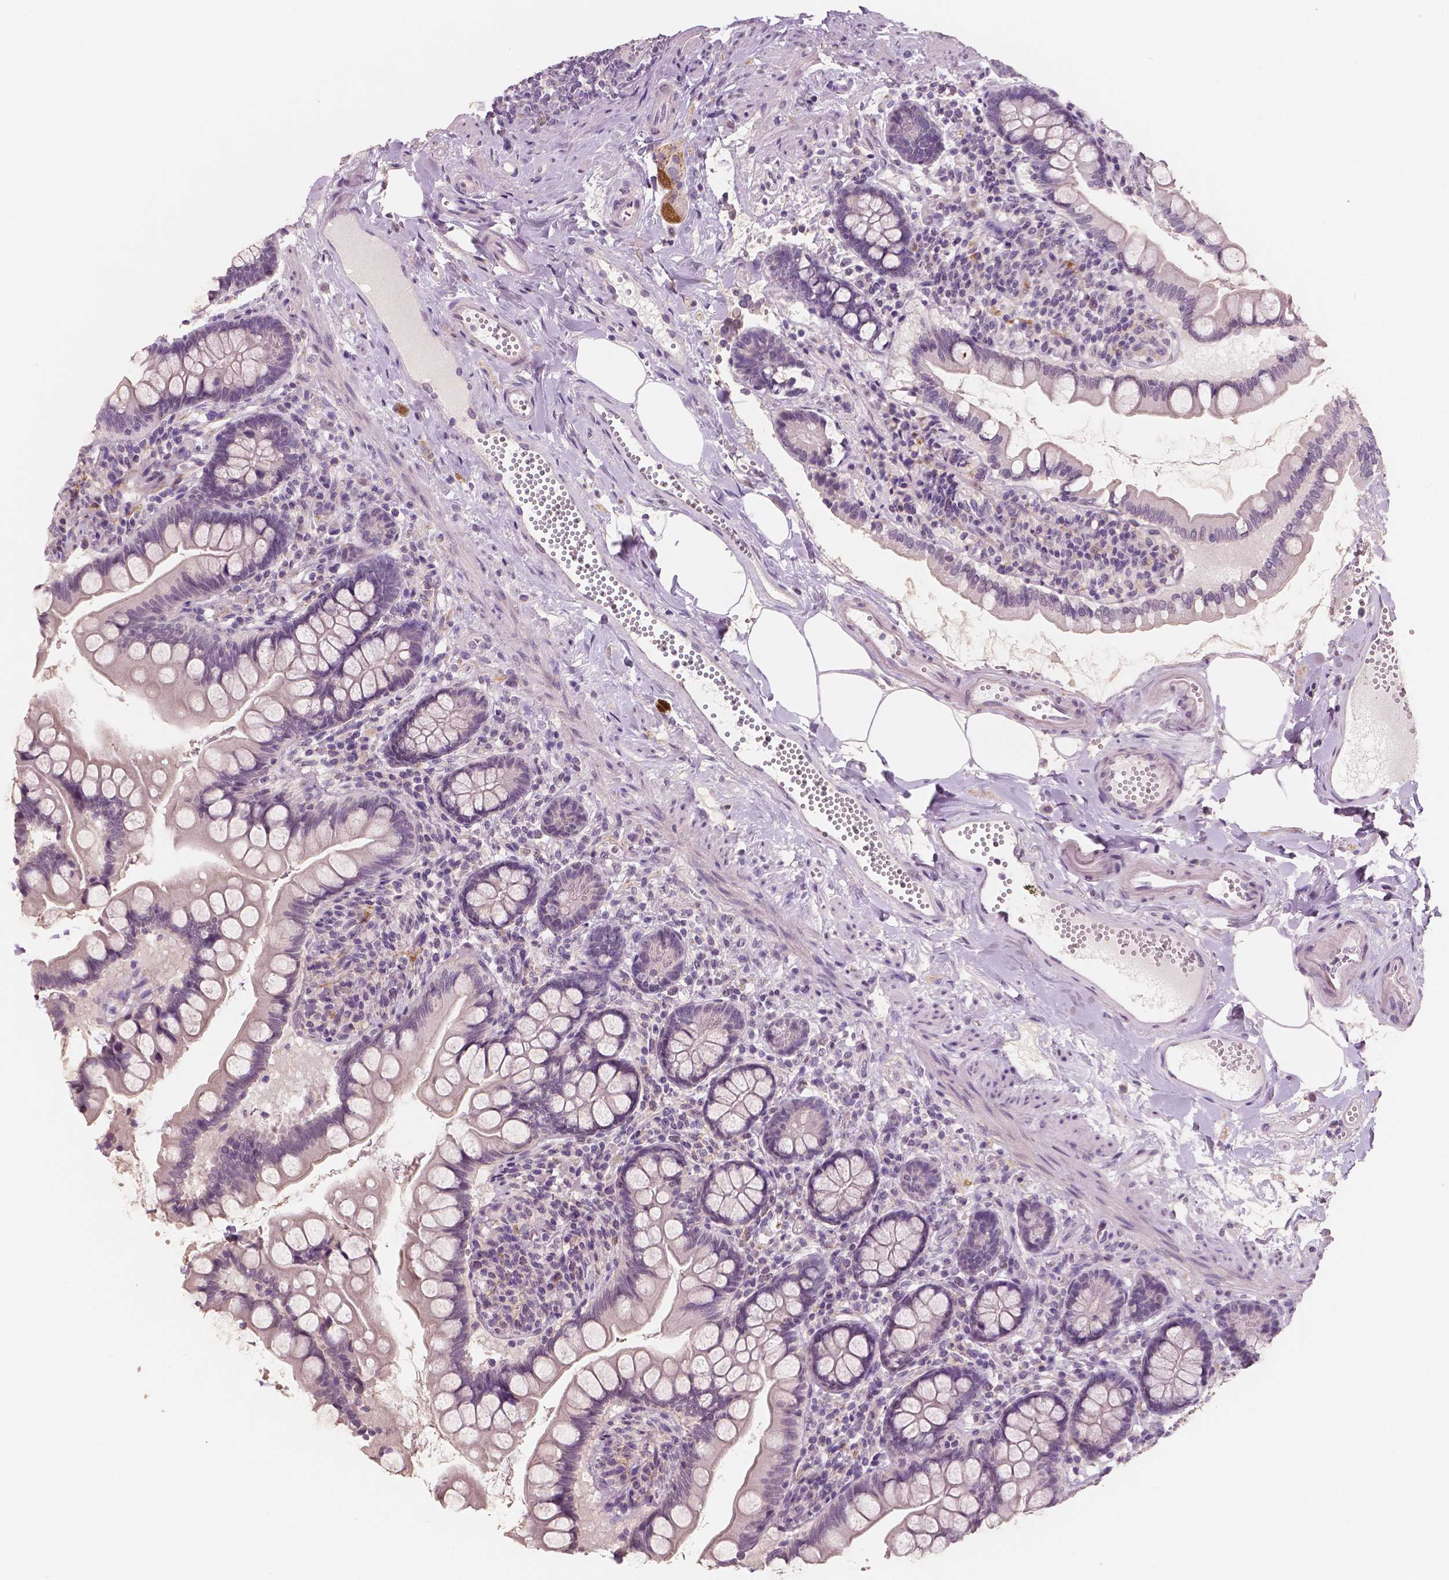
{"staining": {"intensity": "negative", "quantity": "none", "location": "none"}, "tissue": "small intestine", "cell_type": "Glandular cells", "image_type": "normal", "snomed": [{"axis": "morphology", "description": "Normal tissue, NOS"}, {"axis": "topography", "description": "Small intestine"}], "caption": "IHC of unremarkable human small intestine exhibits no staining in glandular cells. (DAB (3,3'-diaminobenzidine) immunohistochemistry (IHC), high magnification).", "gene": "NECAB1", "patient": {"sex": "female", "age": 56}}